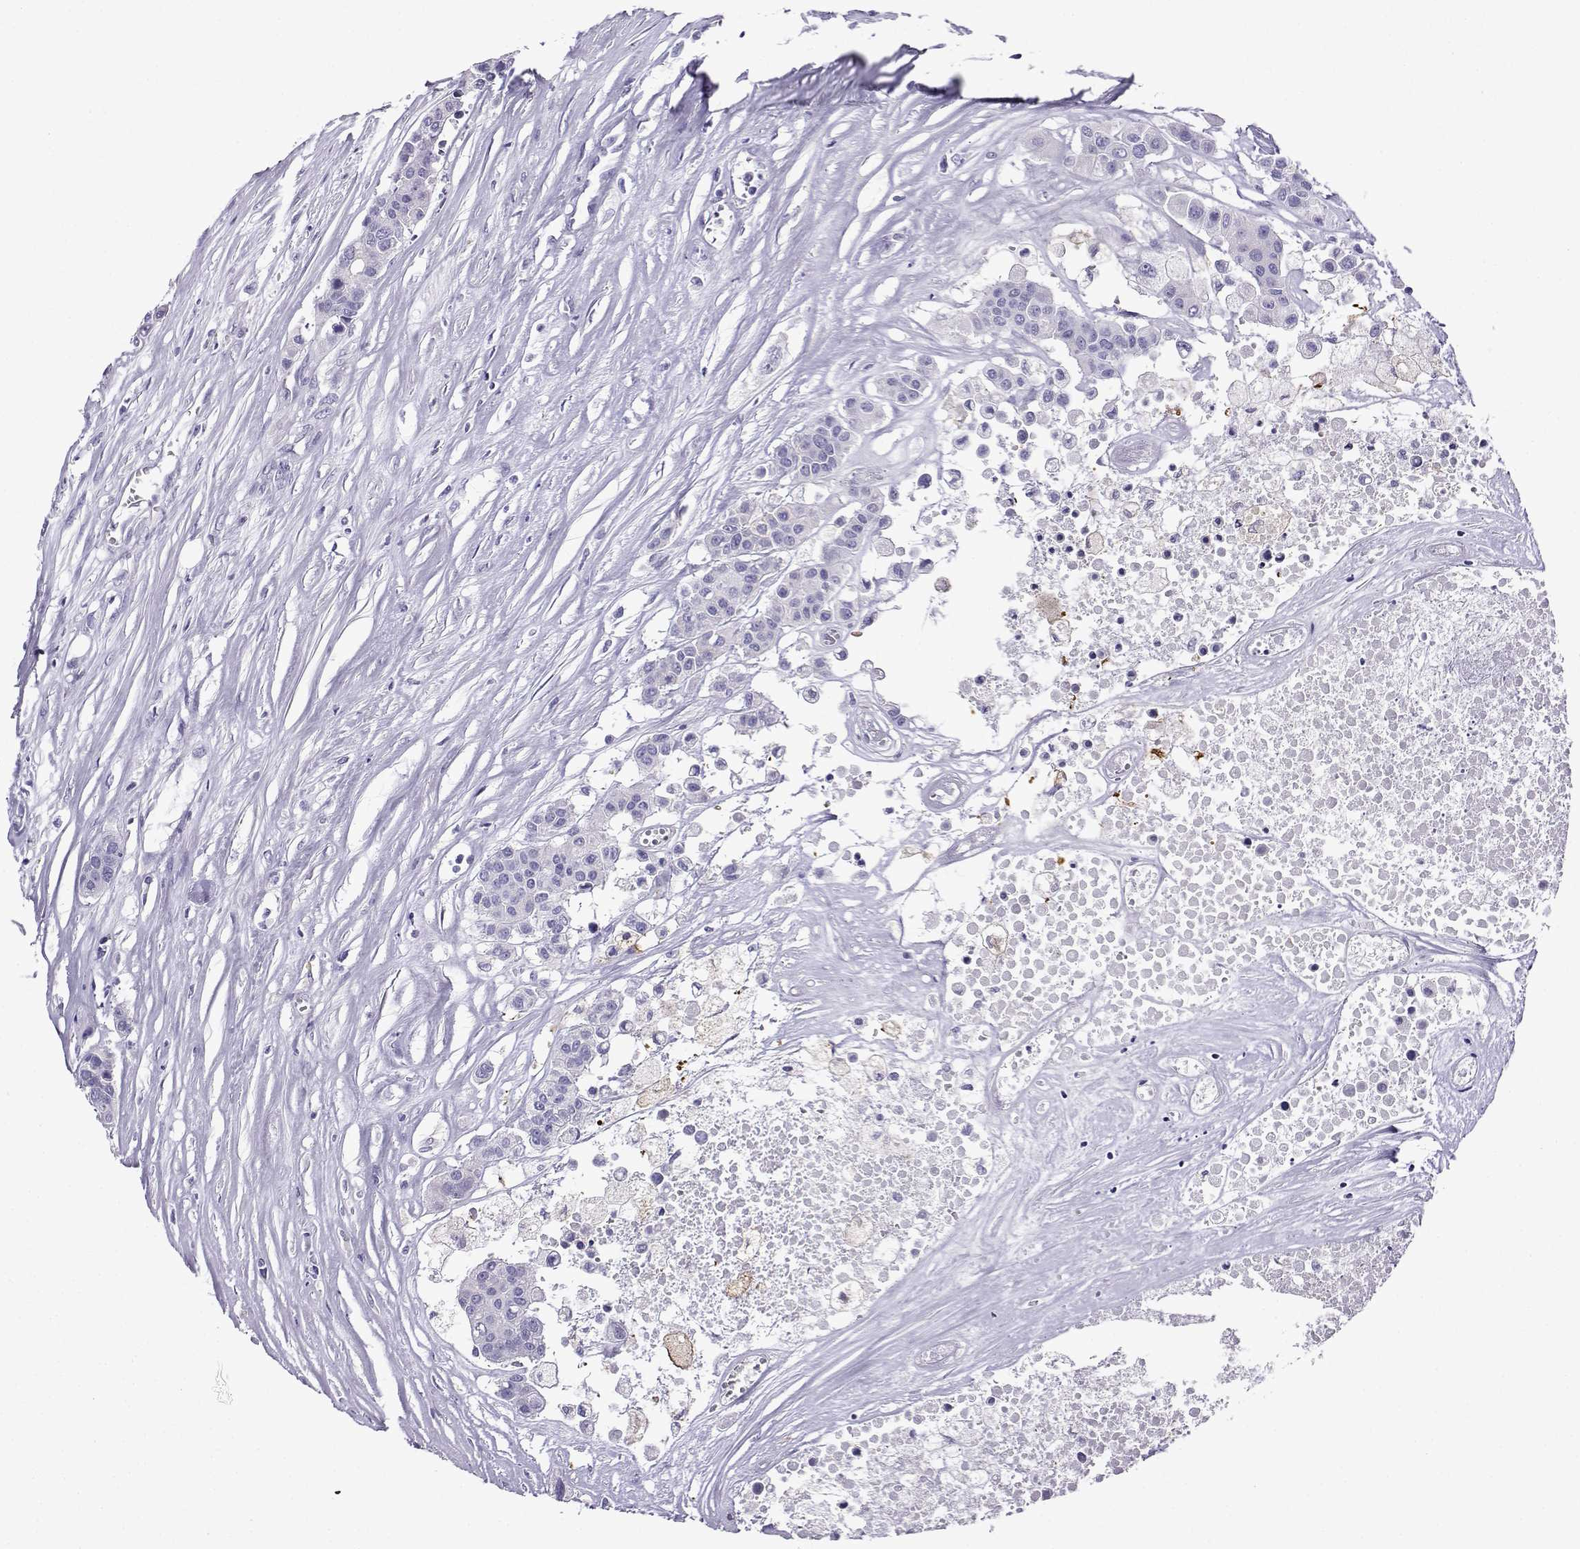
{"staining": {"intensity": "negative", "quantity": "none", "location": "none"}, "tissue": "carcinoid", "cell_type": "Tumor cells", "image_type": "cancer", "snomed": [{"axis": "morphology", "description": "Carcinoid, malignant, NOS"}, {"axis": "topography", "description": "Colon"}], "caption": "Tumor cells are negative for brown protein staining in carcinoid.", "gene": "LINGO1", "patient": {"sex": "male", "age": 81}}